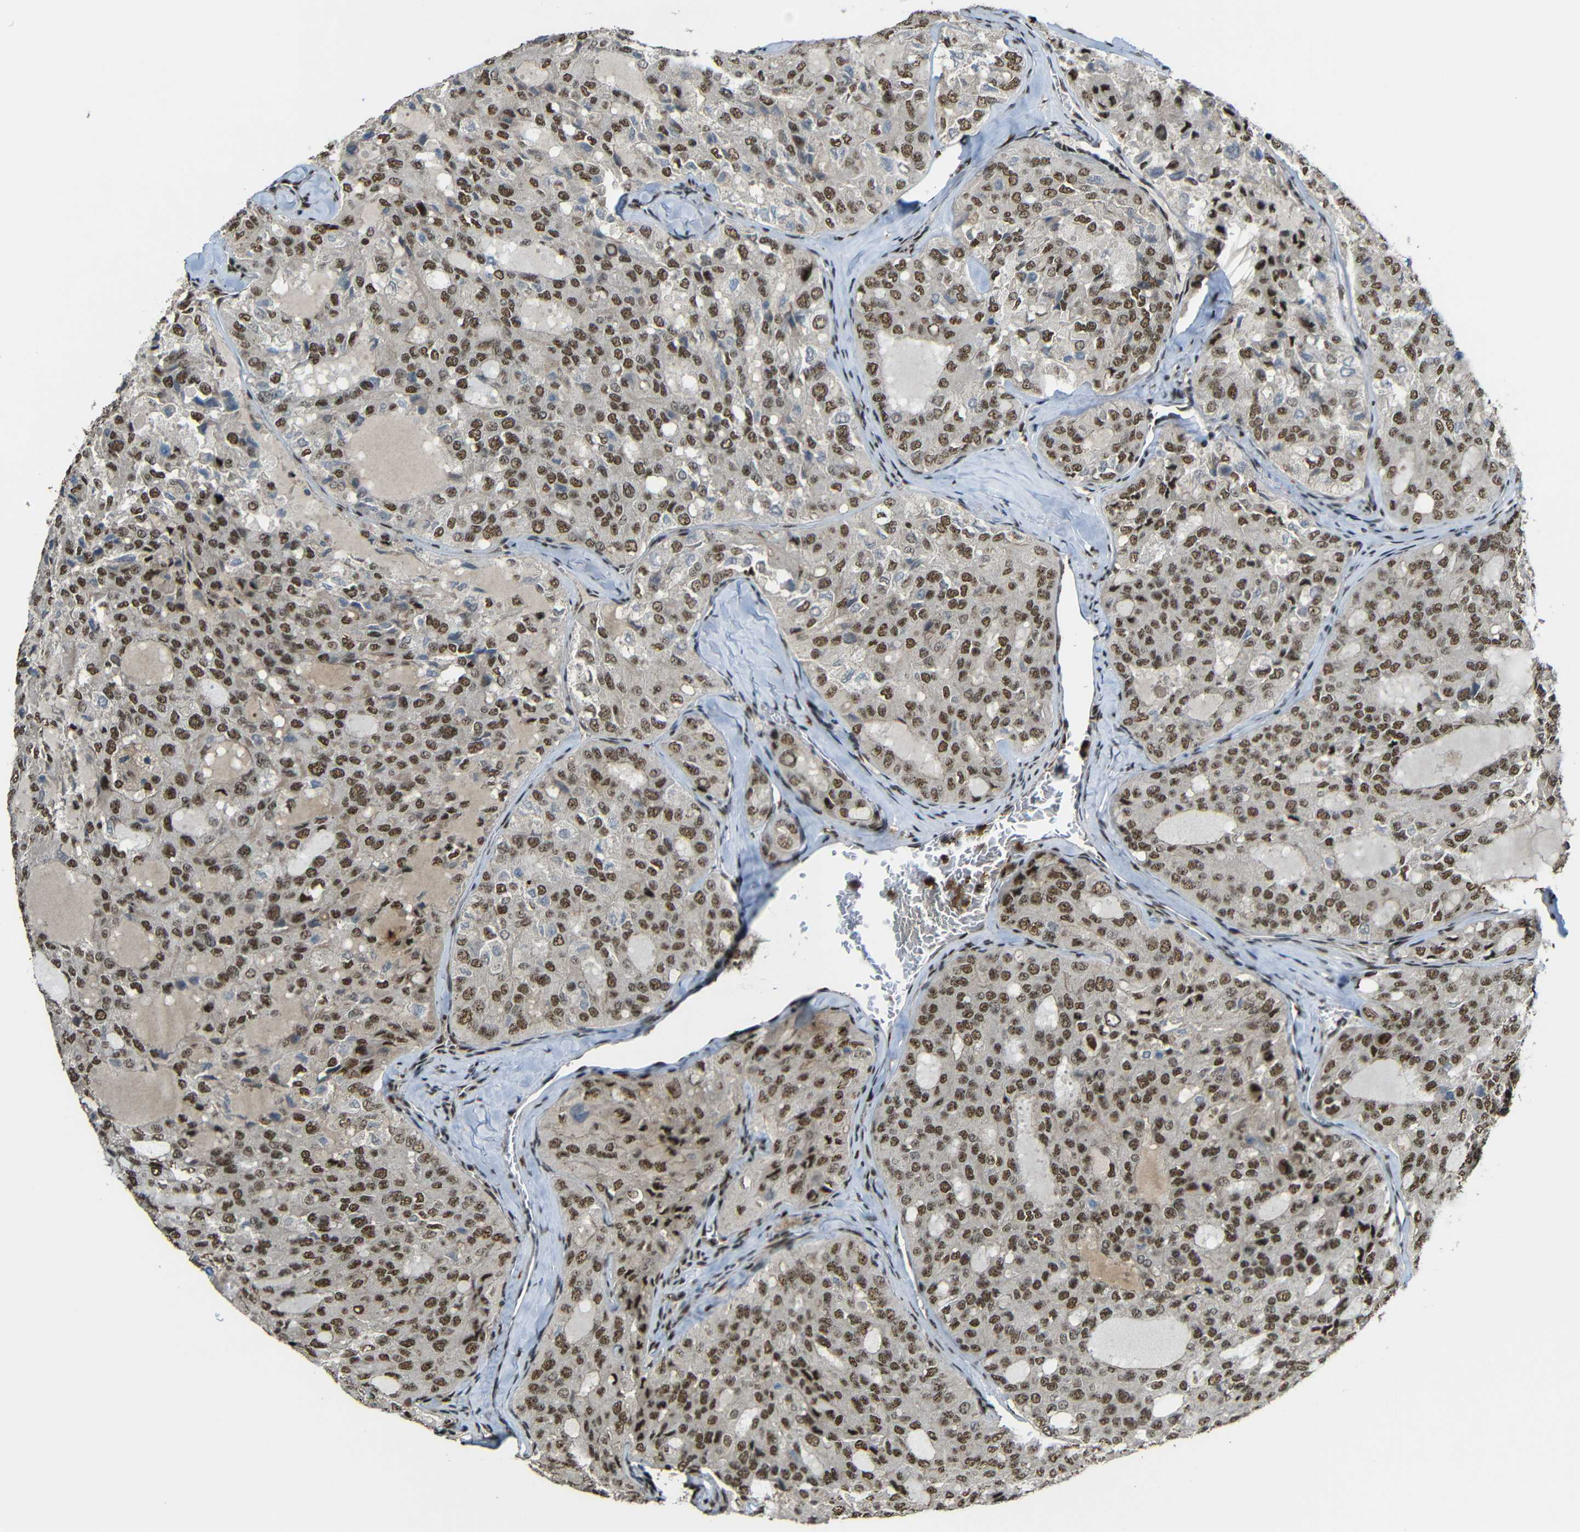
{"staining": {"intensity": "moderate", "quantity": ">75%", "location": "cytoplasmic/membranous,nuclear"}, "tissue": "thyroid cancer", "cell_type": "Tumor cells", "image_type": "cancer", "snomed": [{"axis": "morphology", "description": "Follicular adenoma carcinoma, NOS"}, {"axis": "topography", "description": "Thyroid gland"}], "caption": "Immunohistochemistry (DAB) staining of human thyroid cancer (follicular adenoma carcinoma) exhibits moderate cytoplasmic/membranous and nuclear protein positivity in about >75% of tumor cells.", "gene": "TCF7L2", "patient": {"sex": "male", "age": 75}}